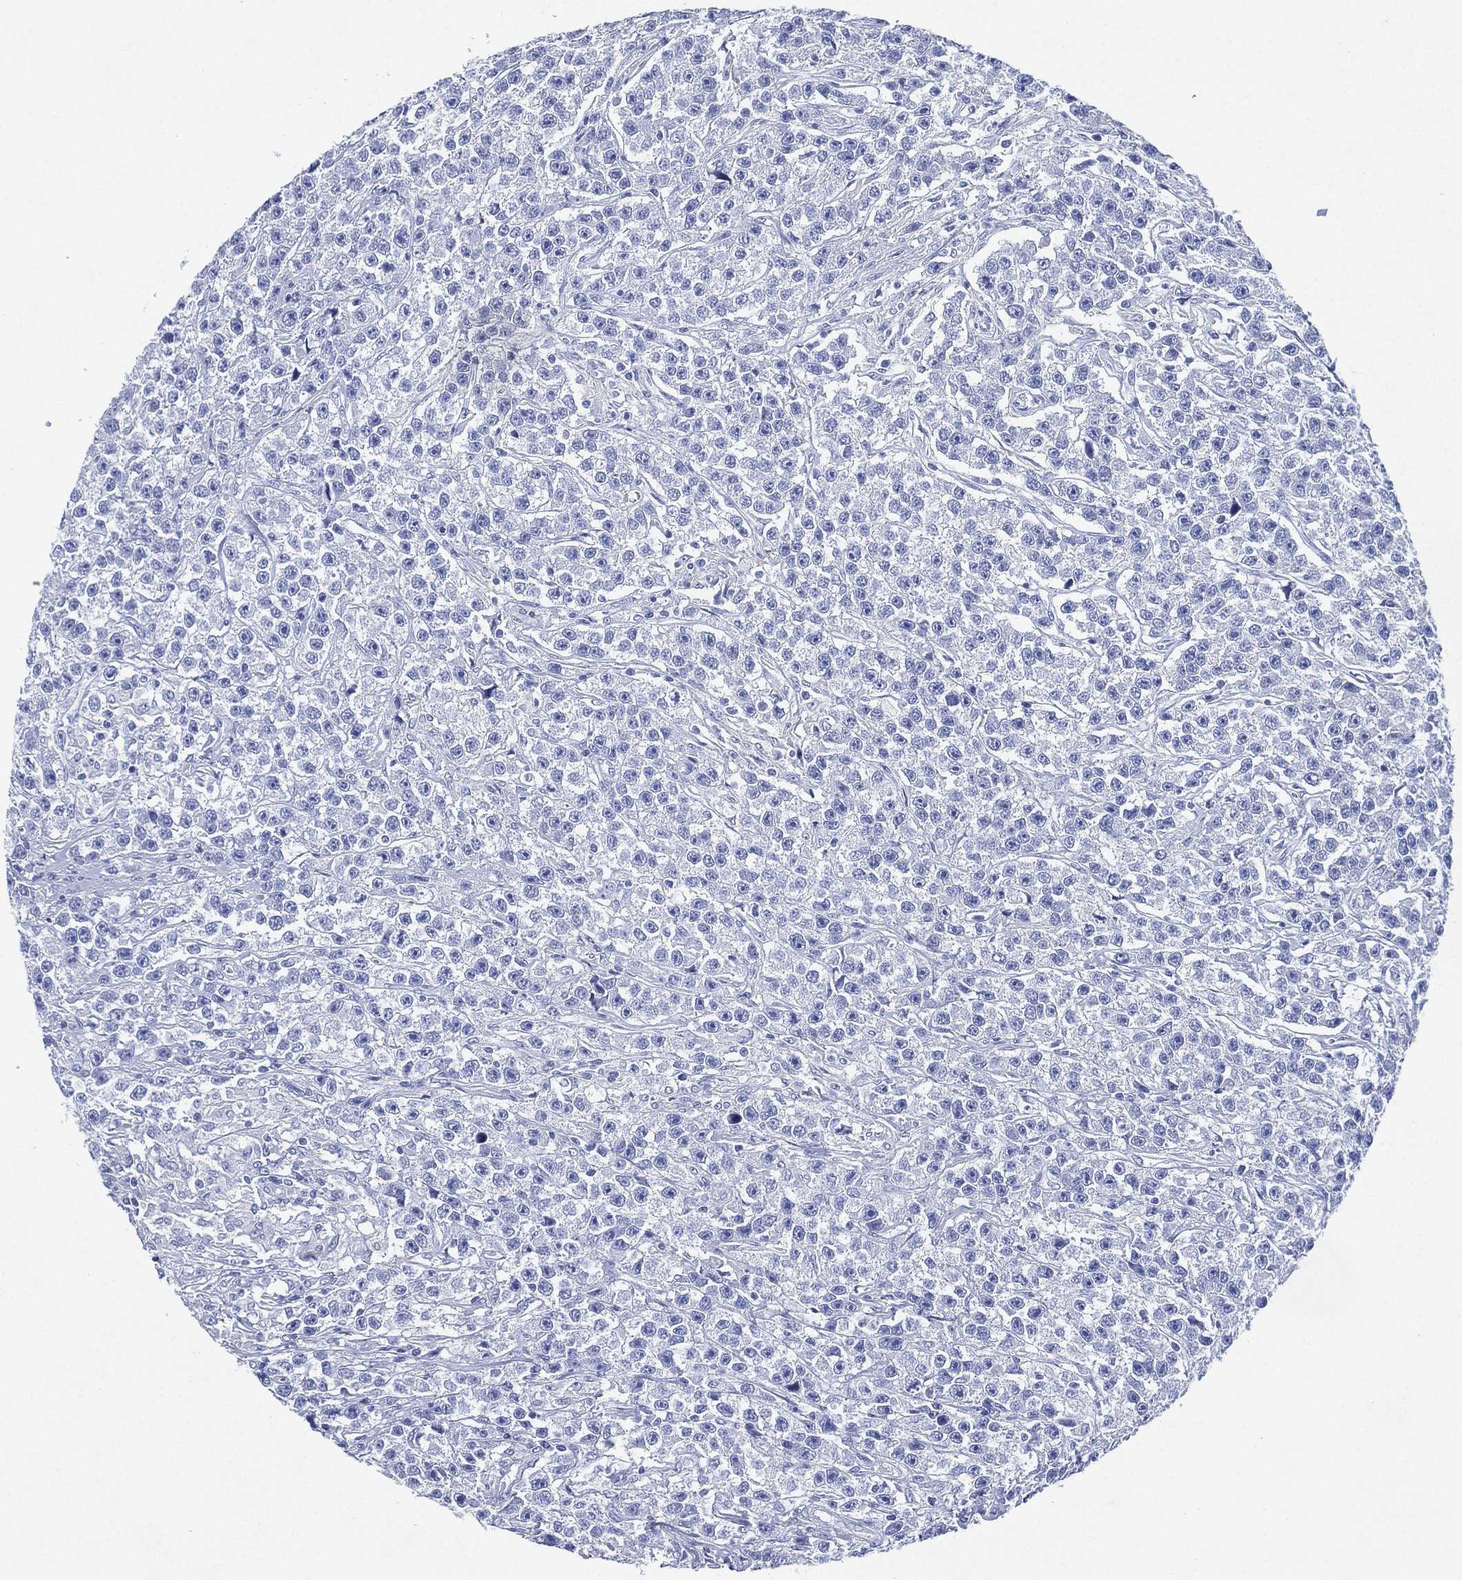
{"staining": {"intensity": "negative", "quantity": "none", "location": "none"}, "tissue": "testis cancer", "cell_type": "Tumor cells", "image_type": "cancer", "snomed": [{"axis": "morphology", "description": "Seminoma, NOS"}, {"axis": "topography", "description": "Testis"}], "caption": "Immunohistochemistry (IHC) image of neoplastic tissue: human seminoma (testis) stained with DAB demonstrates no significant protein positivity in tumor cells. Brightfield microscopy of IHC stained with DAB (3,3'-diaminobenzidine) (brown) and hematoxylin (blue), captured at high magnification.", "gene": "SIGLECL1", "patient": {"sex": "male", "age": 59}}